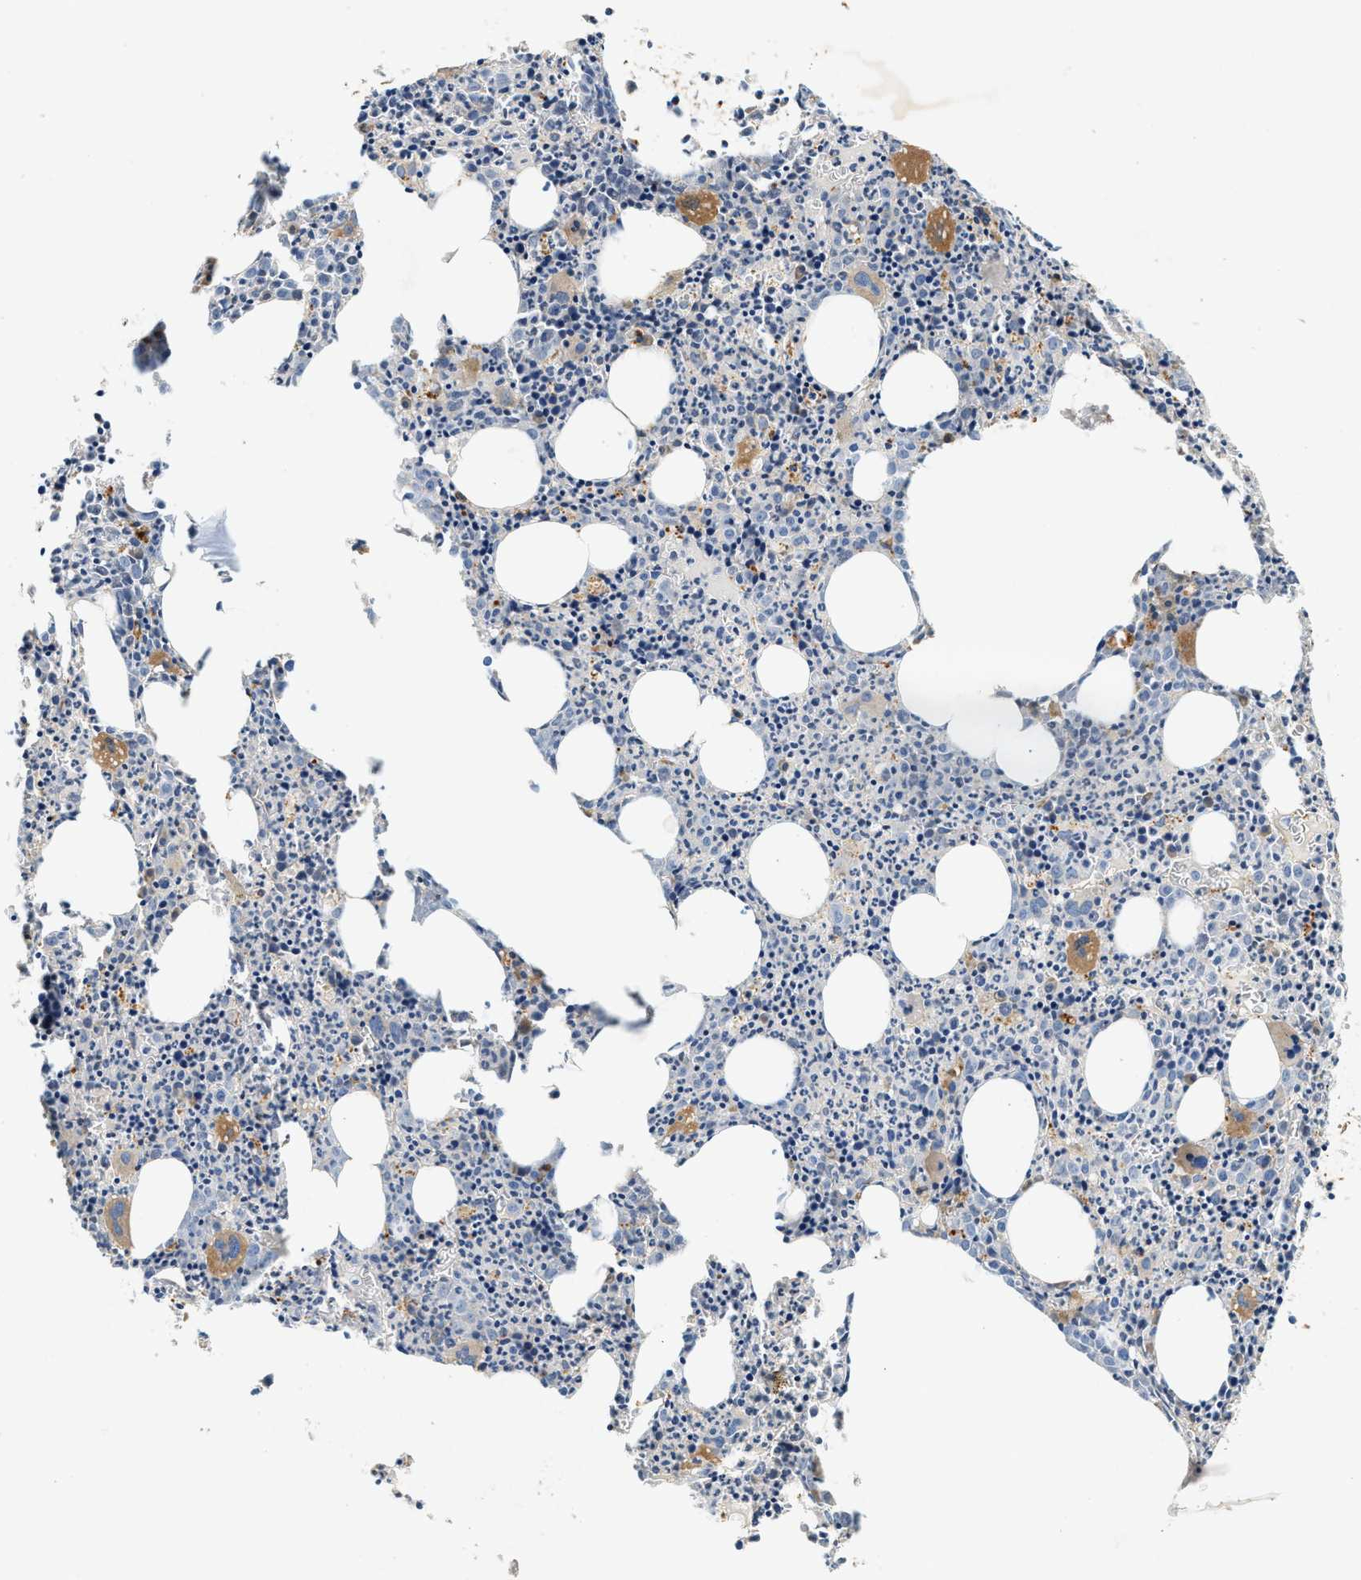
{"staining": {"intensity": "moderate", "quantity": "<25%", "location": "cytoplasmic/membranous"}, "tissue": "bone marrow", "cell_type": "Hematopoietic cells", "image_type": "normal", "snomed": [{"axis": "morphology", "description": "Normal tissue, NOS"}, {"axis": "morphology", "description": "Inflammation, NOS"}, {"axis": "topography", "description": "Bone marrow"}], "caption": "The image exhibits immunohistochemical staining of normal bone marrow. There is moderate cytoplasmic/membranous positivity is appreciated in approximately <25% of hematopoietic cells. The staining was performed using DAB, with brown indicating positive protein expression. Nuclei are stained blue with hematoxylin.", "gene": "DUSP10", "patient": {"sex": "male", "age": 31}}